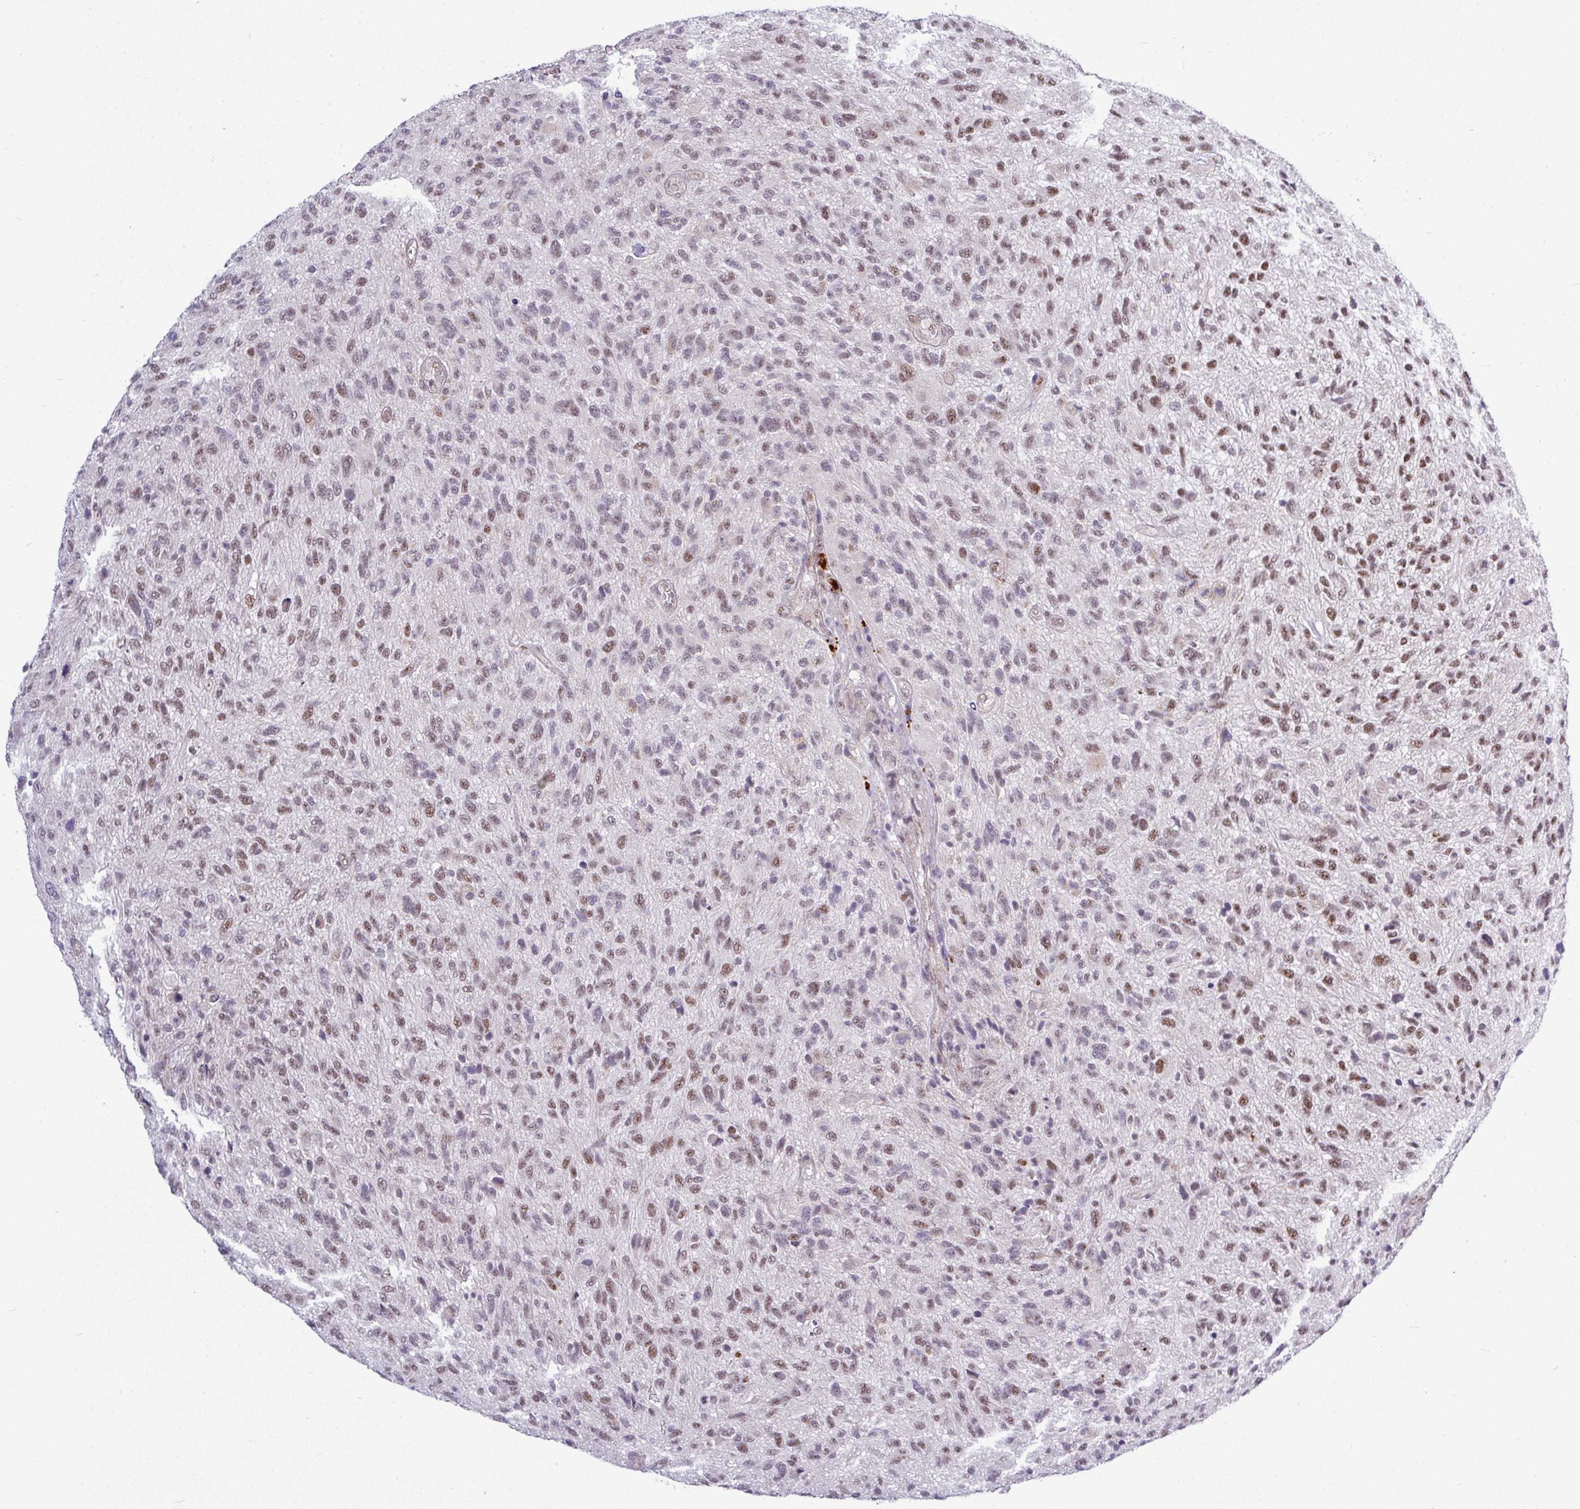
{"staining": {"intensity": "moderate", "quantity": "25%-75%", "location": "nuclear"}, "tissue": "glioma", "cell_type": "Tumor cells", "image_type": "cancer", "snomed": [{"axis": "morphology", "description": "Glioma, malignant, High grade"}, {"axis": "topography", "description": "Brain"}], "caption": "A histopathology image showing moderate nuclear positivity in approximately 25%-75% of tumor cells in glioma, as visualized by brown immunohistochemical staining.", "gene": "ZNF217", "patient": {"sex": "male", "age": 47}}